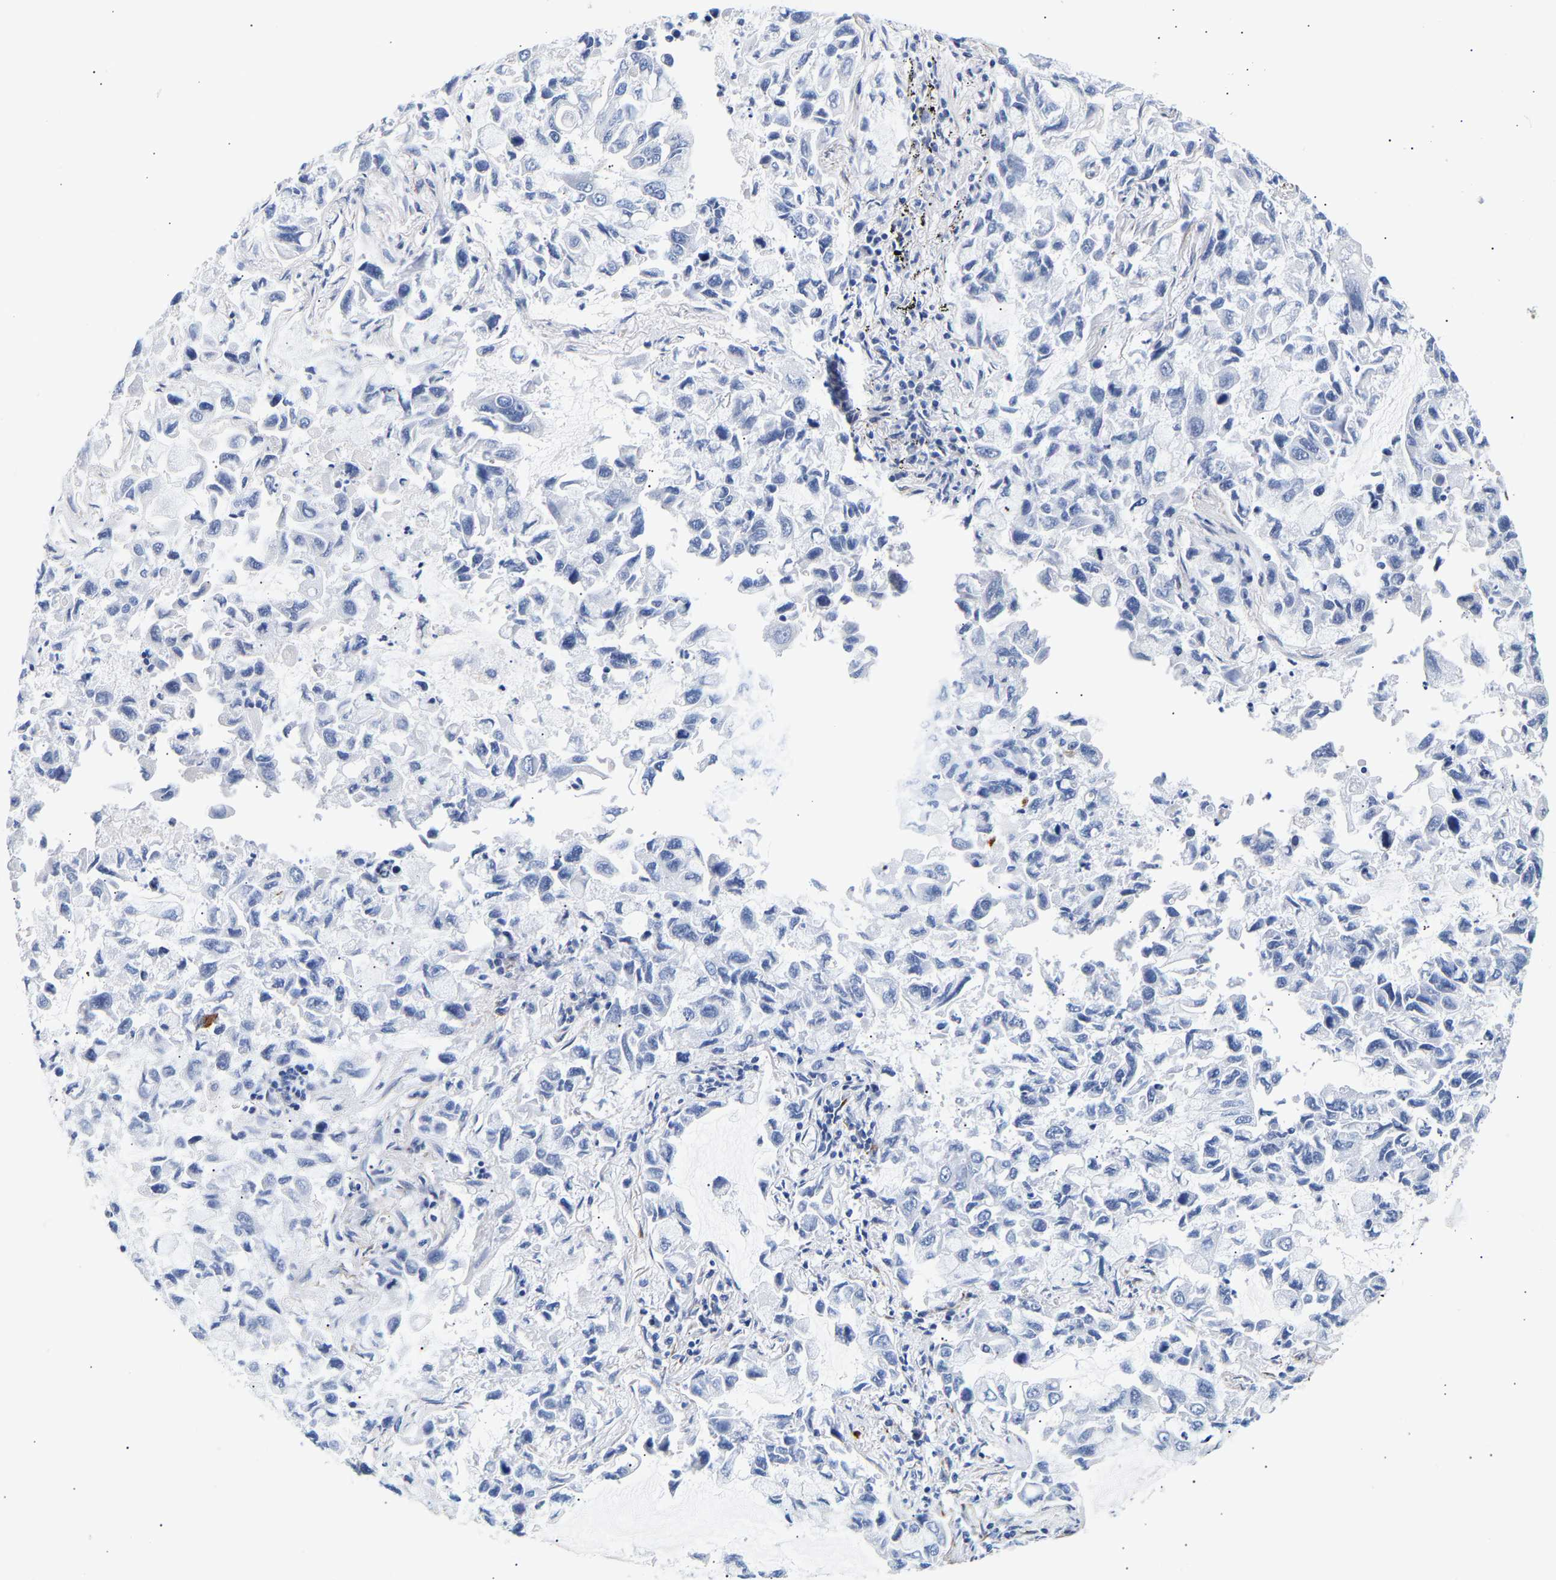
{"staining": {"intensity": "negative", "quantity": "none", "location": "none"}, "tissue": "lung cancer", "cell_type": "Tumor cells", "image_type": "cancer", "snomed": [{"axis": "morphology", "description": "Adenocarcinoma, NOS"}, {"axis": "topography", "description": "Lung"}], "caption": "Micrograph shows no significant protein expression in tumor cells of lung cancer.", "gene": "IGFBP7", "patient": {"sex": "male", "age": 64}}